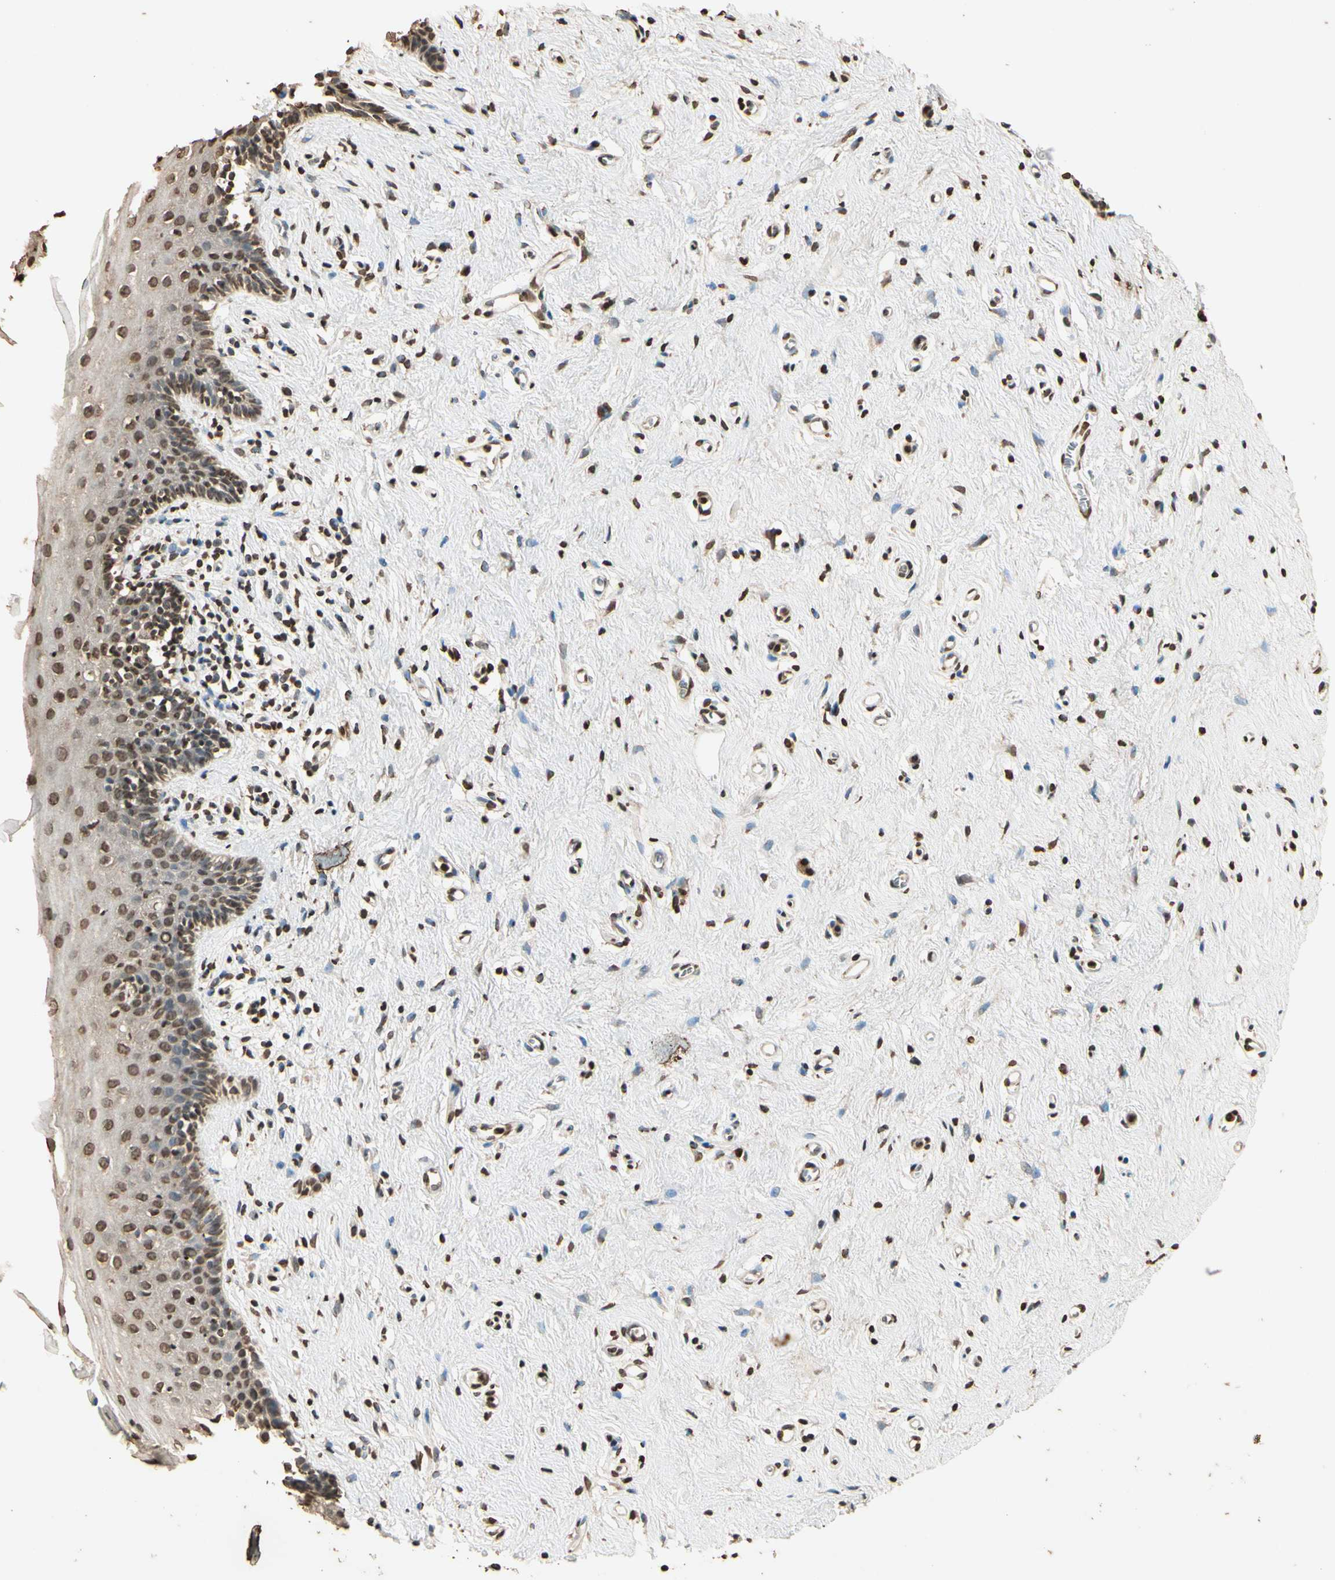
{"staining": {"intensity": "weak", "quantity": "25%-75%", "location": "cytoplasmic/membranous,nuclear"}, "tissue": "vagina", "cell_type": "Squamous epithelial cells", "image_type": "normal", "snomed": [{"axis": "morphology", "description": "Normal tissue, NOS"}, {"axis": "topography", "description": "Vagina"}], "caption": "This image shows IHC staining of normal vagina, with low weak cytoplasmic/membranous,nuclear staining in about 25%-75% of squamous epithelial cells.", "gene": "TOP1", "patient": {"sex": "female", "age": 44}}